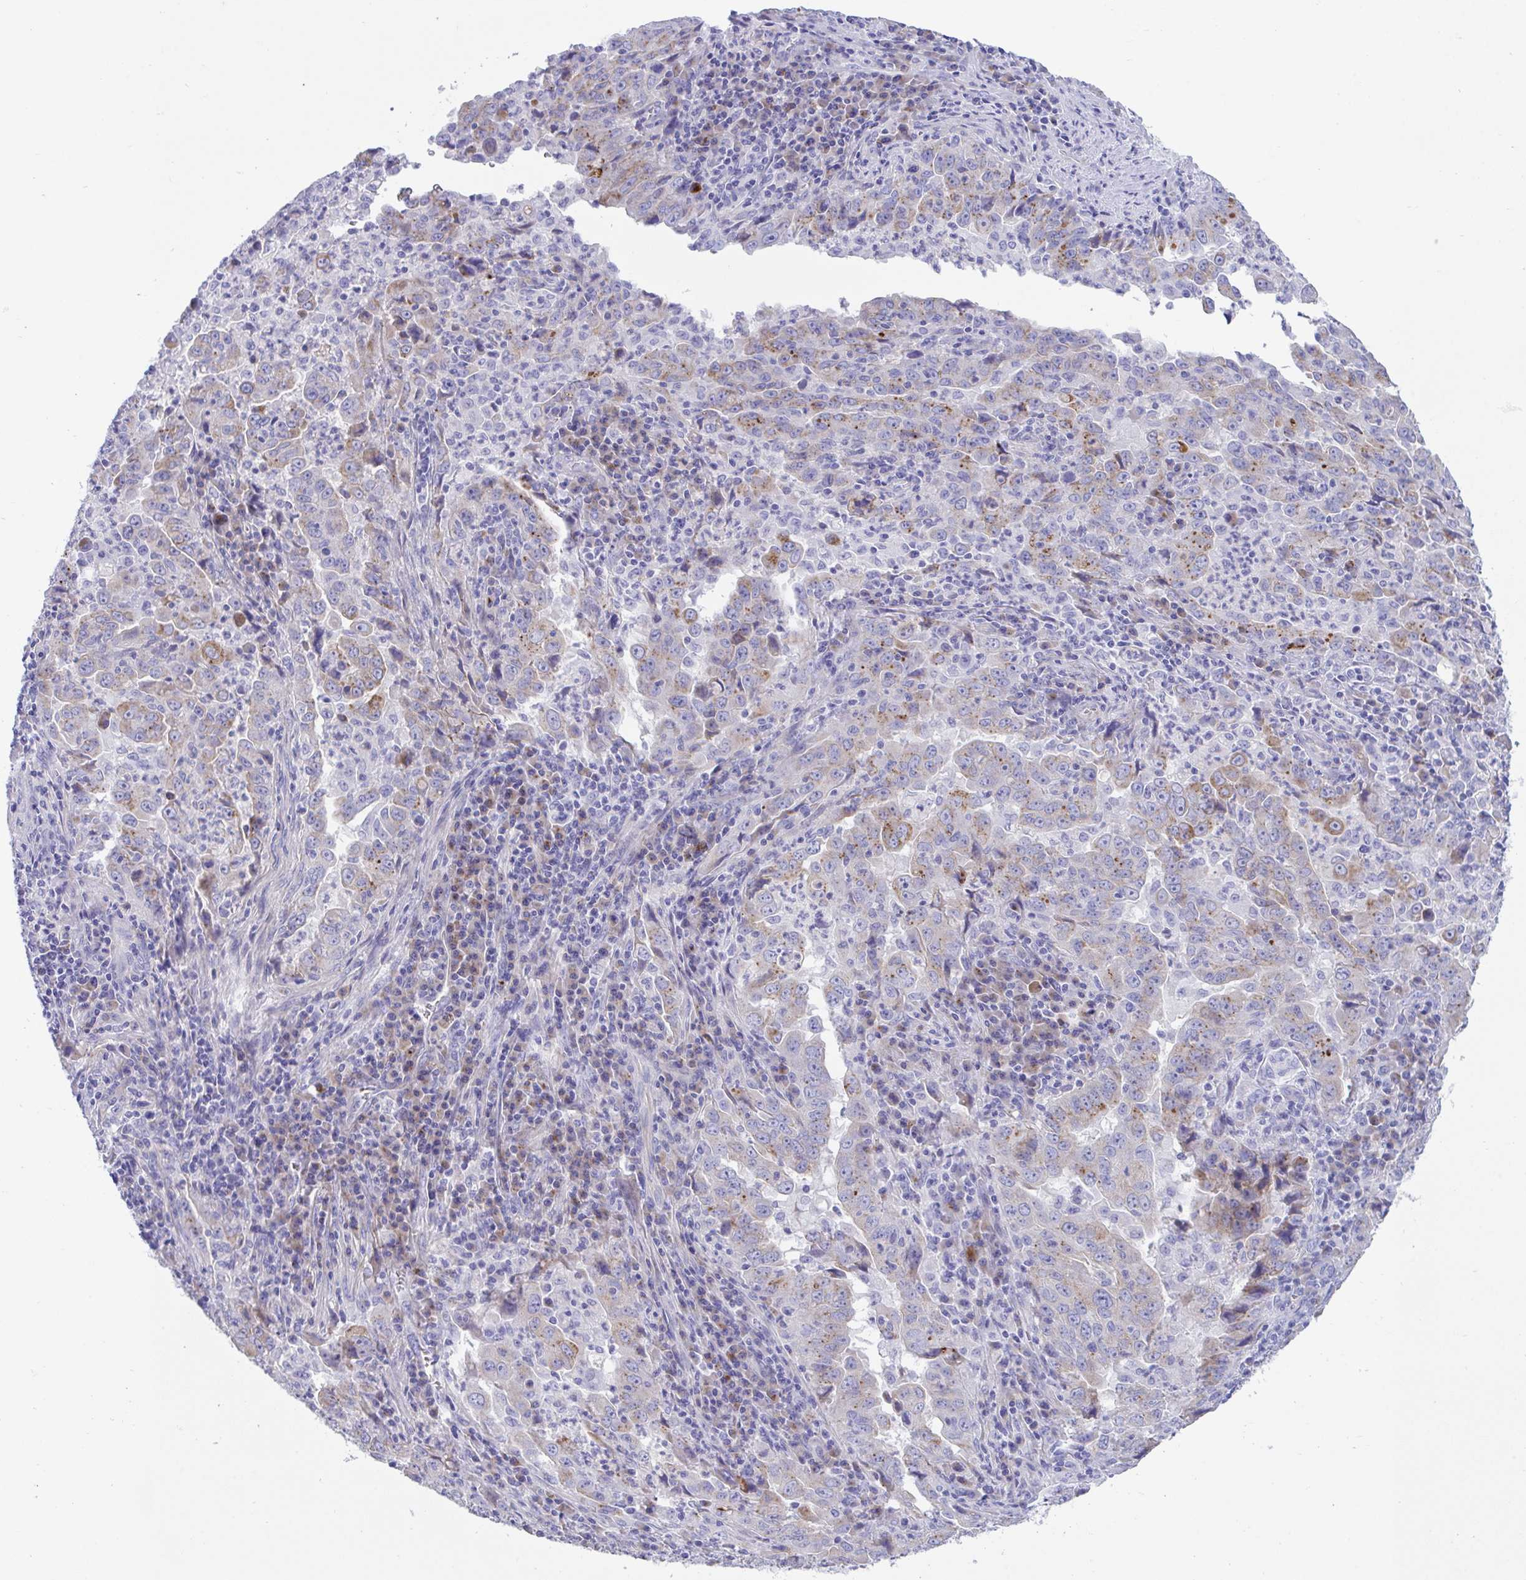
{"staining": {"intensity": "moderate", "quantity": "25%-75%", "location": "cytoplasmic/membranous"}, "tissue": "lung cancer", "cell_type": "Tumor cells", "image_type": "cancer", "snomed": [{"axis": "morphology", "description": "Adenocarcinoma, NOS"}, {"axis": "topography", "description": "Lung"}], "caption": "Immunohistochemistry (IHC) histopathology image of lung adenocarcinoma stained for a protein (brown), which displays medium levels of moderate cytoplasmic/membranous staining in about 25%-75% of tumor cells.", "gene": "TMEM106B", "patient": {"sex": "male", "age": 67}}